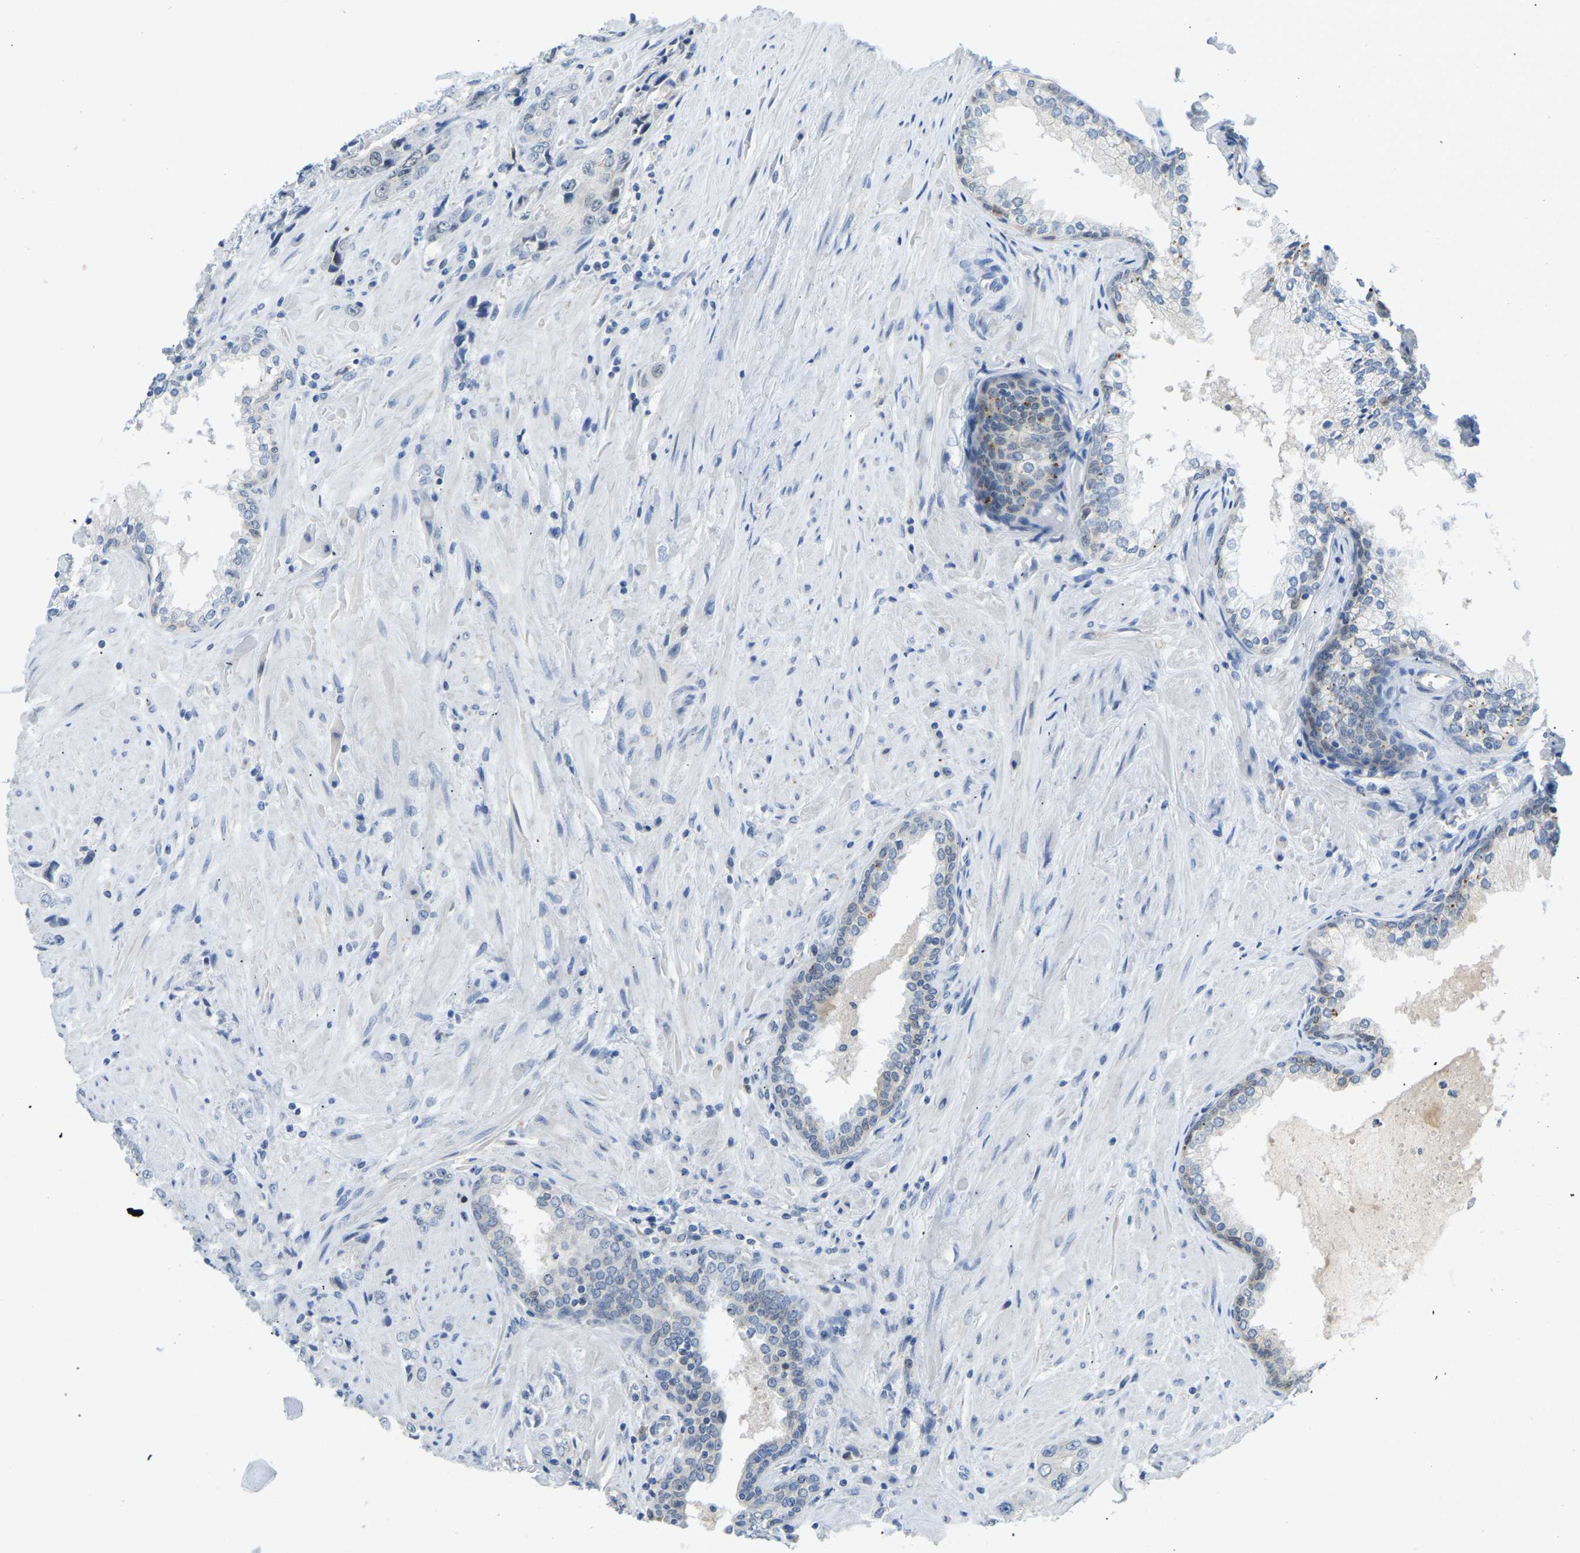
{"staining": {"intensity": "negative", "quantity": "none", "location": "none"}, "tissue": "prostate cancer", "cell_type": "Tumor cells", "image_type": "cancer", "snomed": [{"axis": "morphology", "description": "Adenocarcinoma, High grade"}, {"axis": "topography", "description": "Prostate"}], "caption": "This is an immunohistochemistry (IHC) micrograph of human prostate high-grade adenocarcinoma. There is no expression in tumor cells.", "gene": "NME8", "patient": {"sex": "male", "age": 61}}